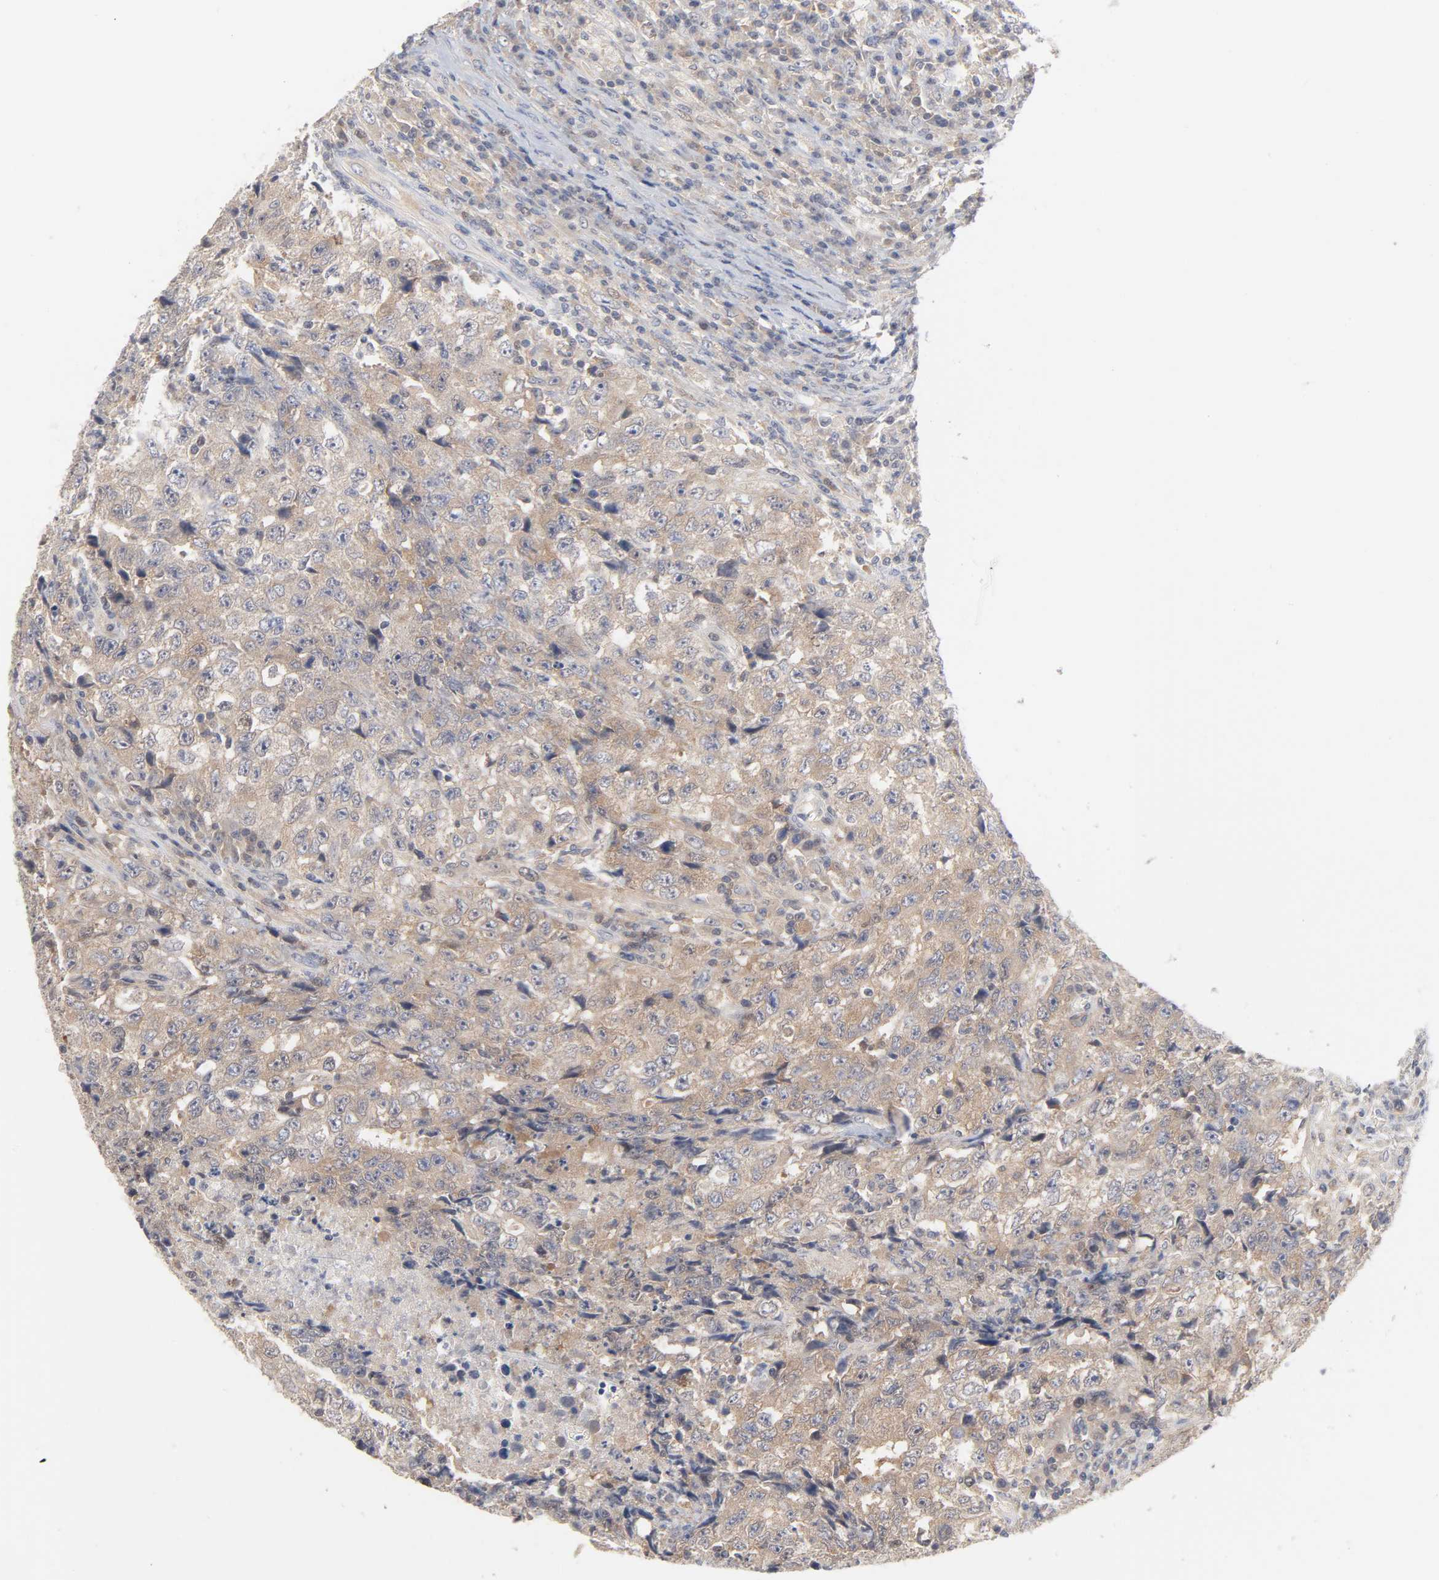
{"staining": {"intensity": "moderate", "quantity": ">75%", "location": "cytoplasmic/membranous"}, "tissue": "testis cancer", "cell_type": "Tumor cells", "image_type": "cancer", "snomed": [{"axis": "morphology", "description": "Necrosis, NOS"}, {"axis": "morphology", "description": "Carcinoma, Embryonal, NOS"}, {"axis": "topography", "description": "Testis"}], "caption": "Immunohistochemical staining of testis cancer (embryonal carcinoma) reveals medium levels of moderate cytoplasmic/membranous protein staining in approximately >75% of tumor cells.", "gene": "UBL4A", "patient": {"sex": "male", "age": 19}}